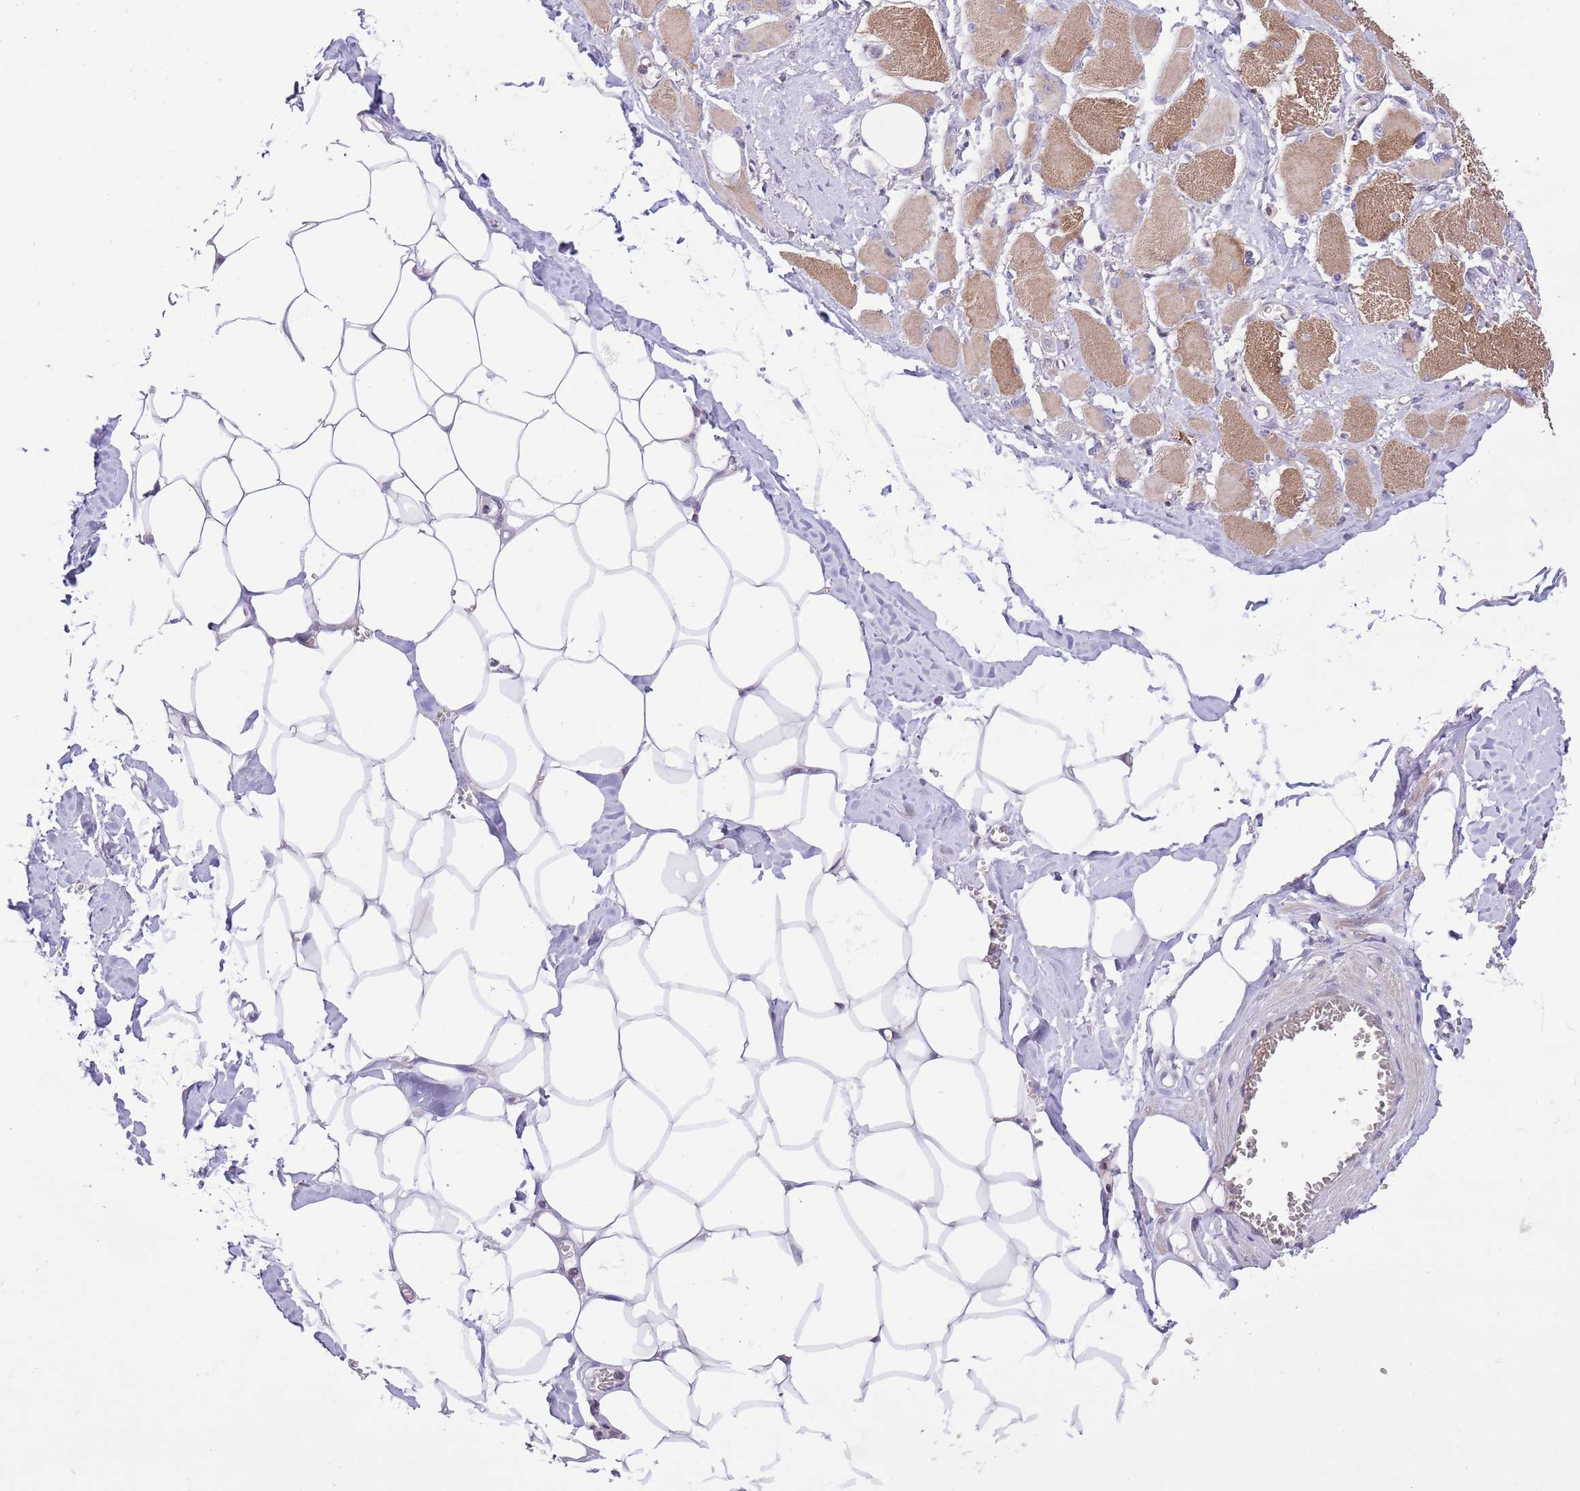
{"staining": {"intensity": "strong", "quantity": ">75%", "location": "cytoplasmic/membranous"}, "tissue": "skeletal muscle", "cell_type": "Myocytes", "image_type": "normal", "snomed": [{"axis": "morphology", "description": "Normal tissue, NOS"}, {"axis": "morphology", "description": "Basal cell carcinoma"}, {"axis": "topography", "description": "Skeletal muscle"}], "caption": "A brown stain highlights strong cytoplasmic/membranous staining of a protein in myocytes of benign skeletal muscle.", "gene": "GALK2", "patient": {"sex": "female", "age": 64}}